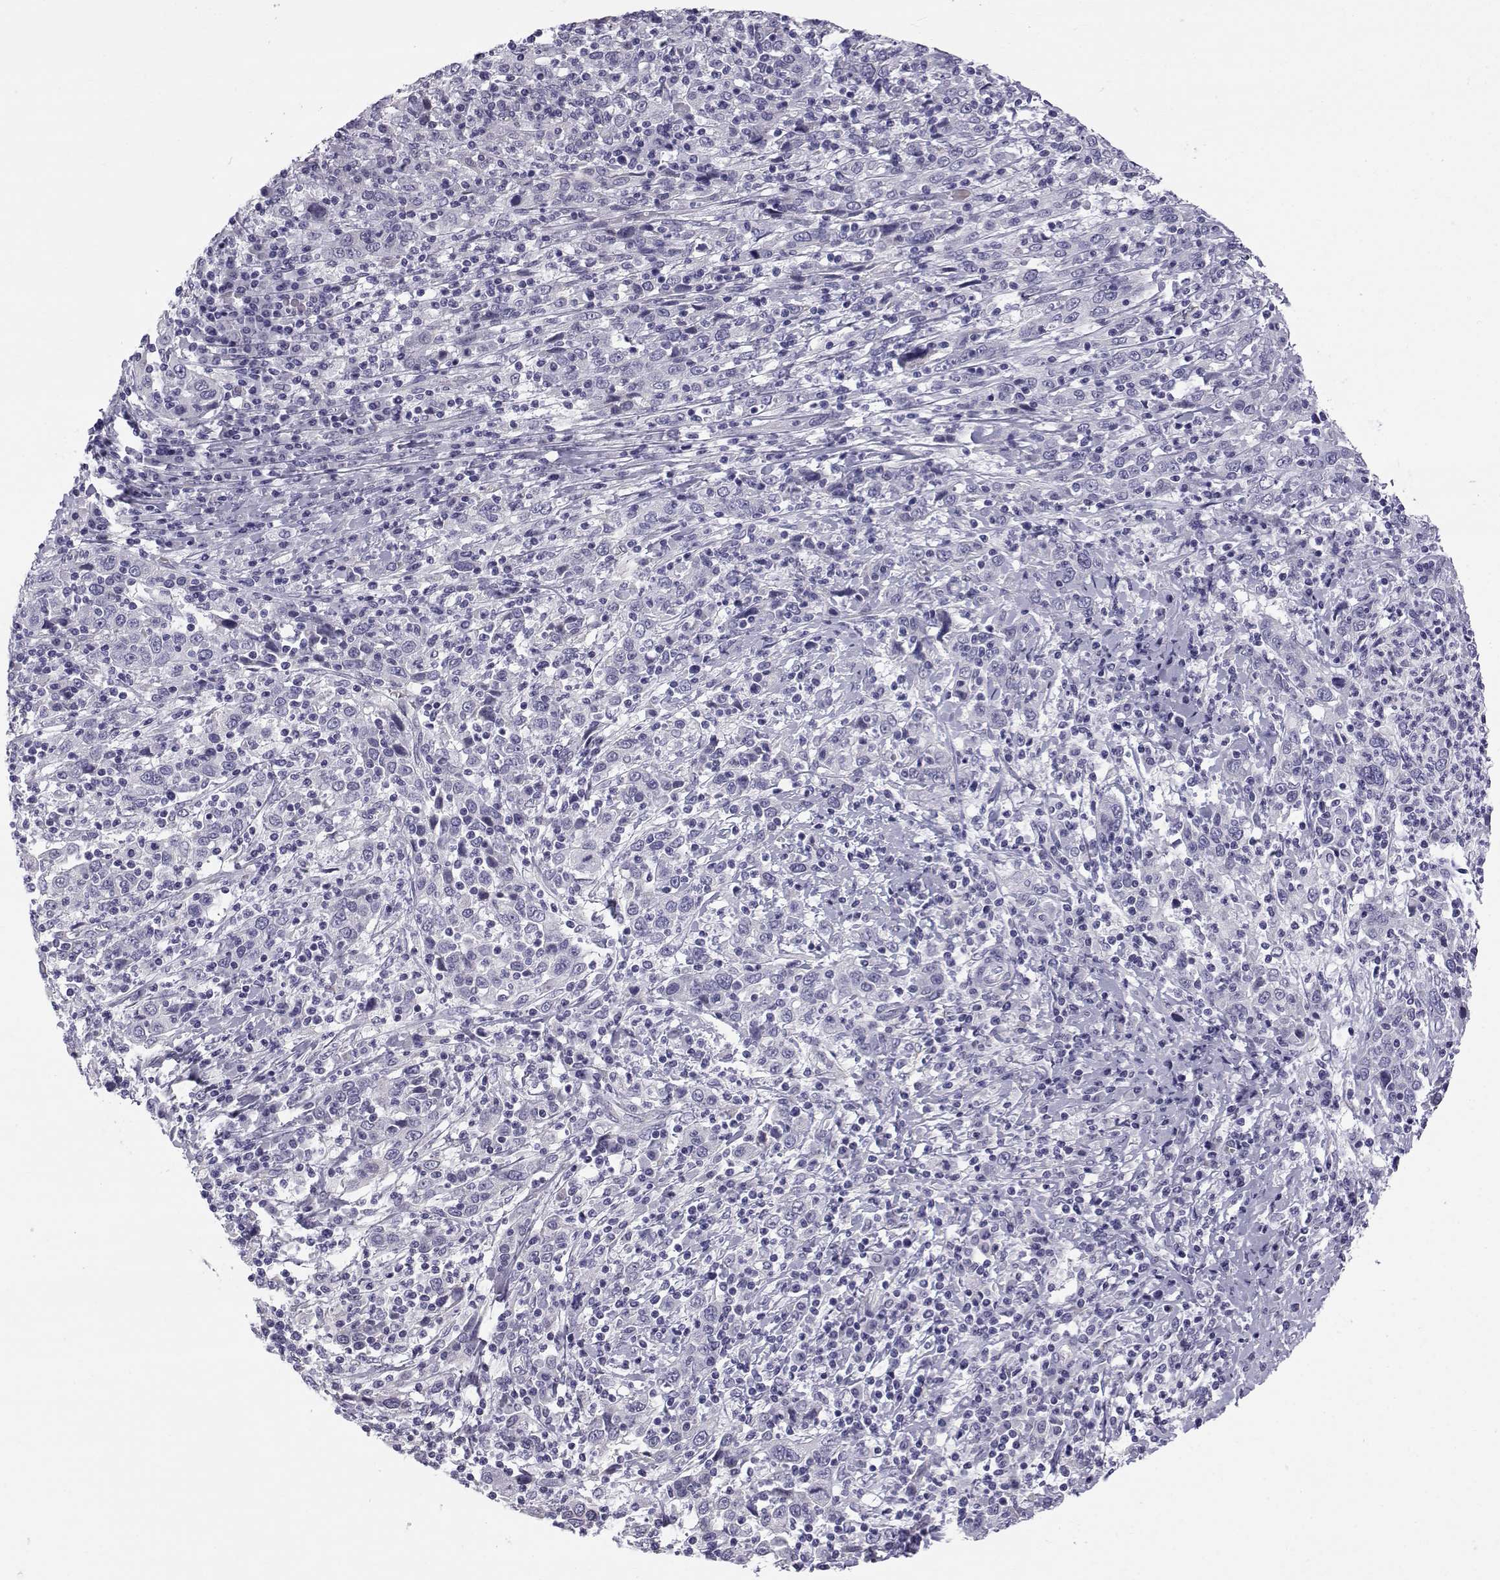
{"staining": {"intensity": "negative", "quantity": "none", "location": "none"}, "tissue": "cervical cancer", "cell_type": "Tumor cells", "image_type": "cancer", "snomed": [{"axis": "morphology", "description": "Squamous cell carcinoma, NOS"}, {"axis": "topography", "description": "Cervix"}], "caption": "There is no significant staining in tumor cells of squamous cell carcinoma (cervical).", "gene": "RNASE12", "patient": {"sex": "female", "age": 46}}